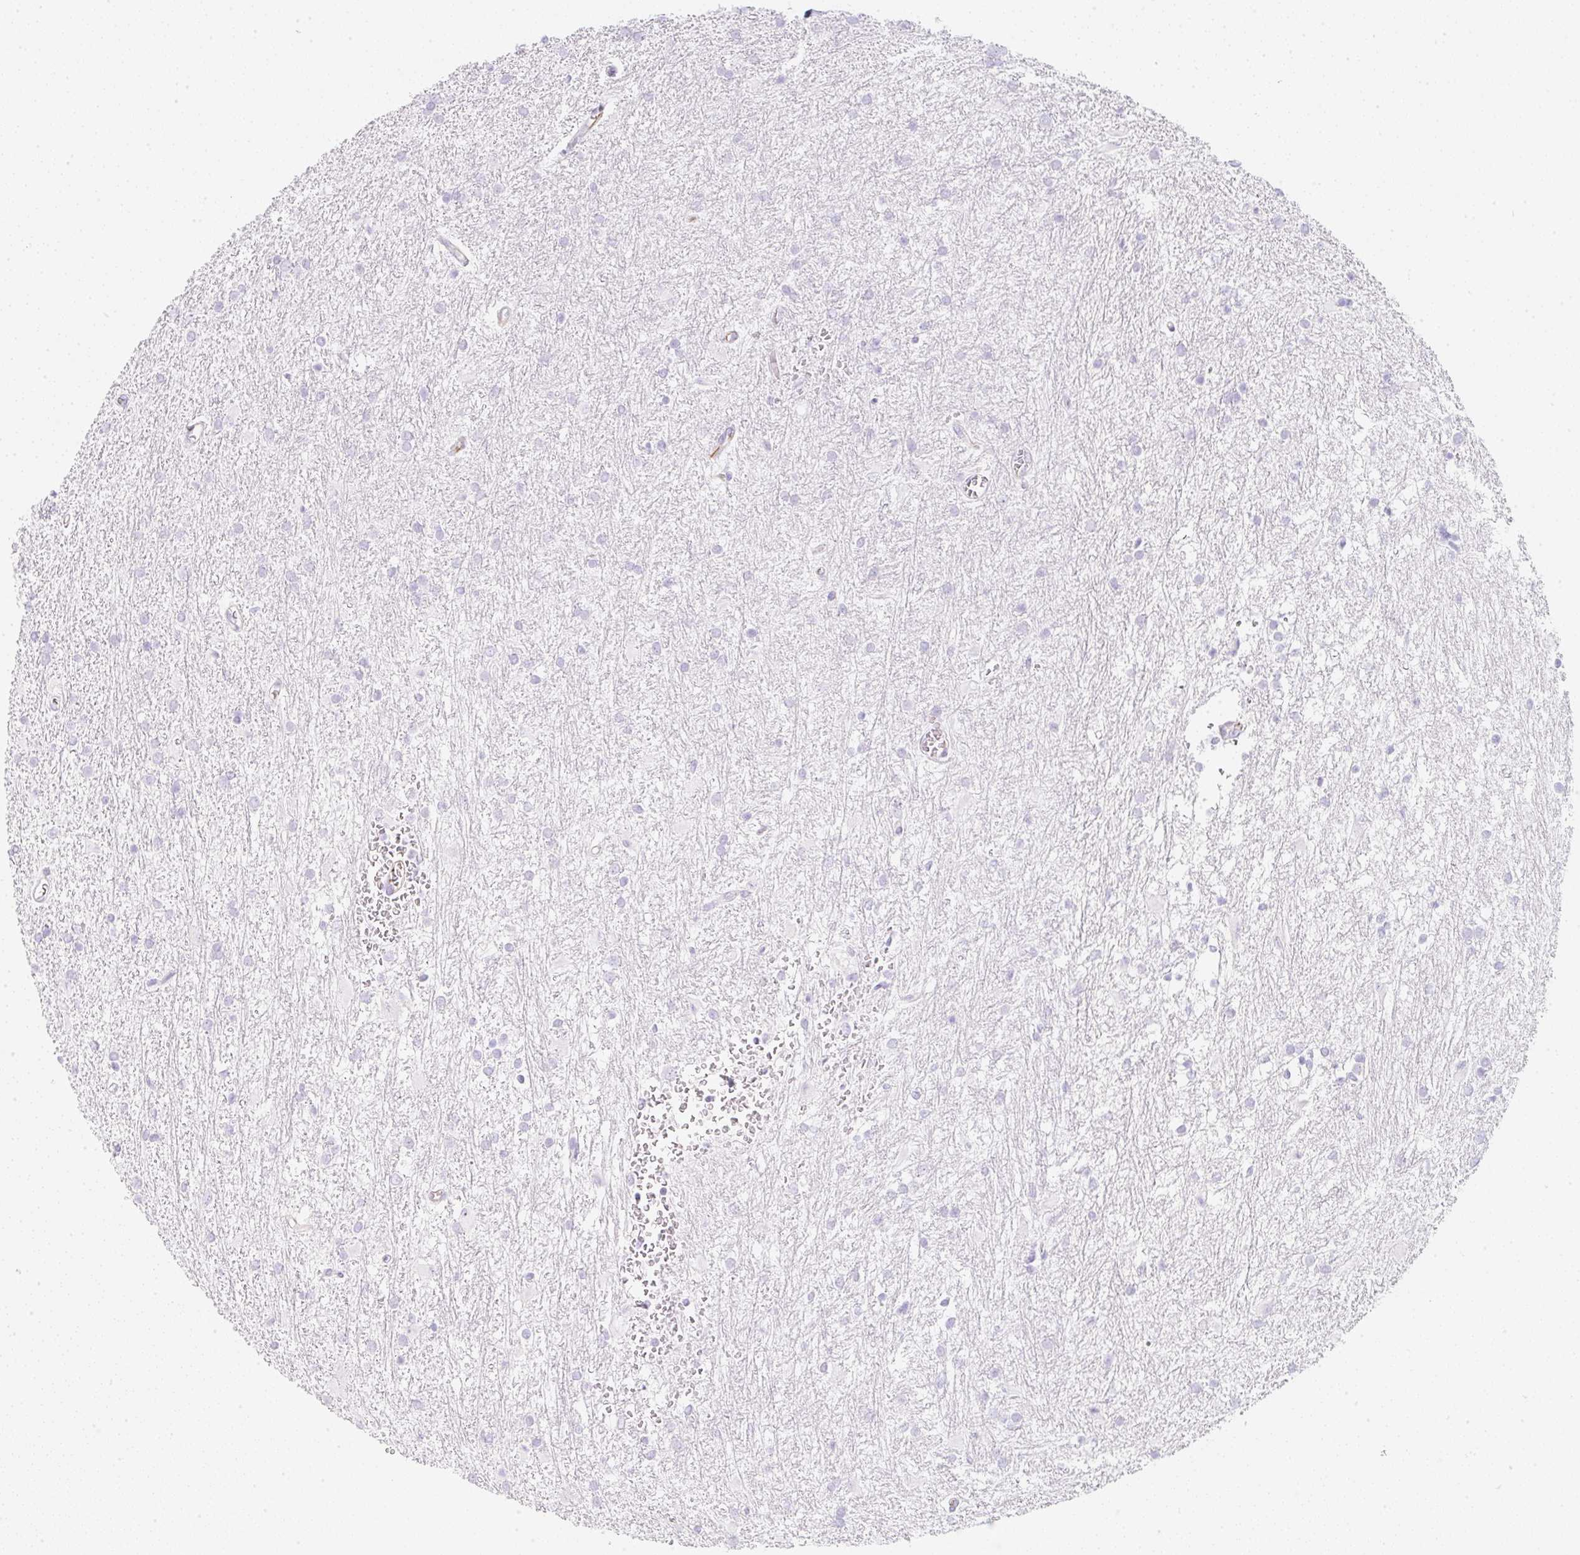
{"staining": {"intensity": "negative", "quantity": "none", "location": "none"}, "tissue": "glioma", "cell_type": "Tumor cells", "image_type": "cancer", "snomed": [{"axis": "morphology", "description": "Glioma, malignant, High grade"}, {"axis": "topography", "description": "Brain"}], "caption": "Glioma stained for a protein using IHC reveals no expression tumor cells.", "gene": "ZNF689", "patient": {"sex": "female", "age": 50}}